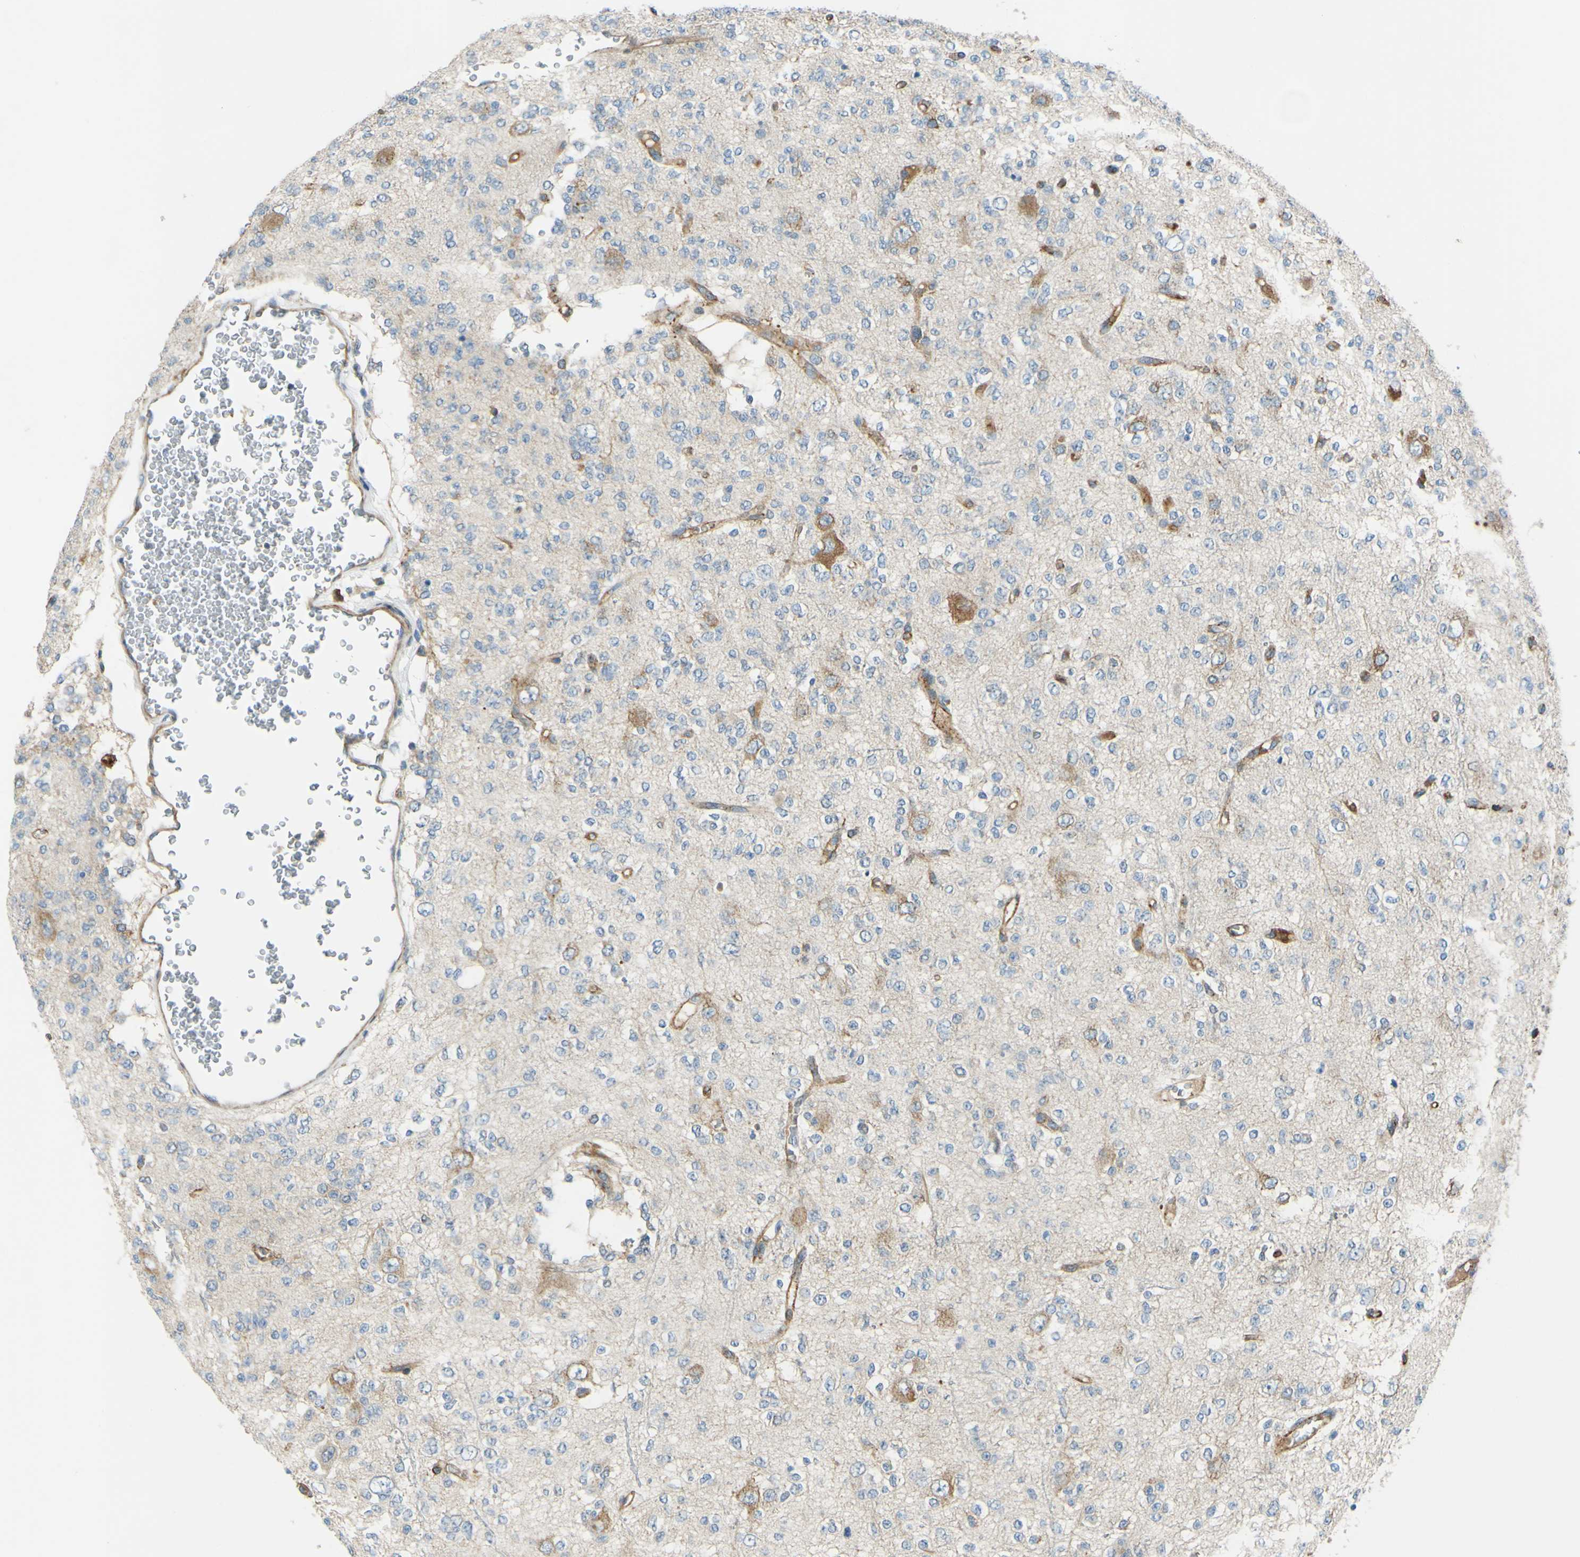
{"staining": {"intensity": "weak", "quantity": "25%-75%", "location": "cytoplasmic/membranous"}, "tissue": "glioma", "cell_type": "Tumor cells", "image_type": "cancer", "snomed": [{"axis": "morphology", "description": "Glioma, malignant, Low grade"}, {"axis": "topography", "description": "Brain"}], "caption": "Human glioma stained with a protein marker reveals weak staining in tumor cells.", "gene": "ARHGAP1", "patient": {"sex": "male", "age": 38}}